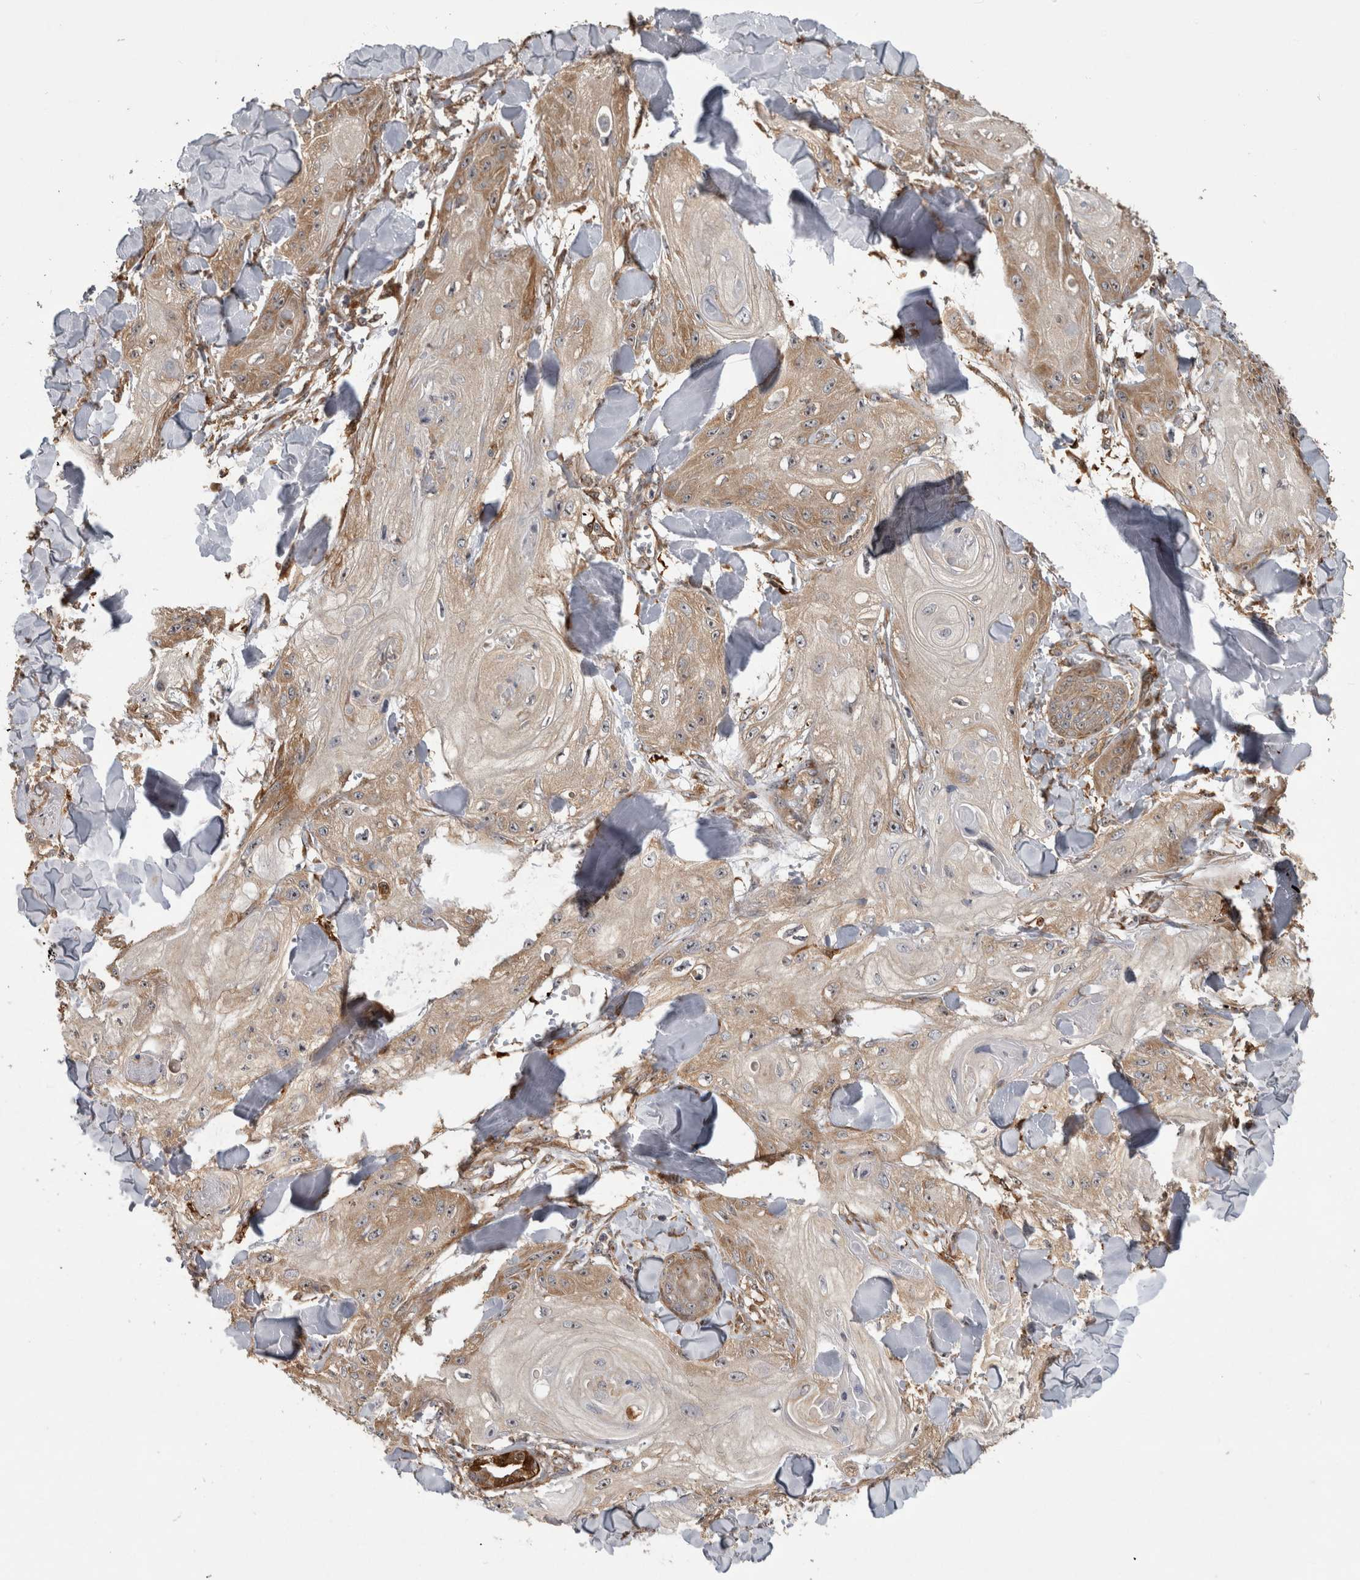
{"staining": {"intensity": "weak", "quantity": "<25%", "location": "cytoplasmic/membranous"}, "tissue": "skin cancer", "cell_type": "Tumor cells", "image_type": "cancer", "snomed": [{"axis": "morphology", "description": "Squamous cell carcinoma, NOS"}, {"axis": "topography", "description": "Skin"}], "caption": "Squamous cell carcinoma (skin) stained for a protein using IHC reveals no positivity tumor cells.", "gene": "ATXN2", "patient": {"sex": "male", "age": 74}}